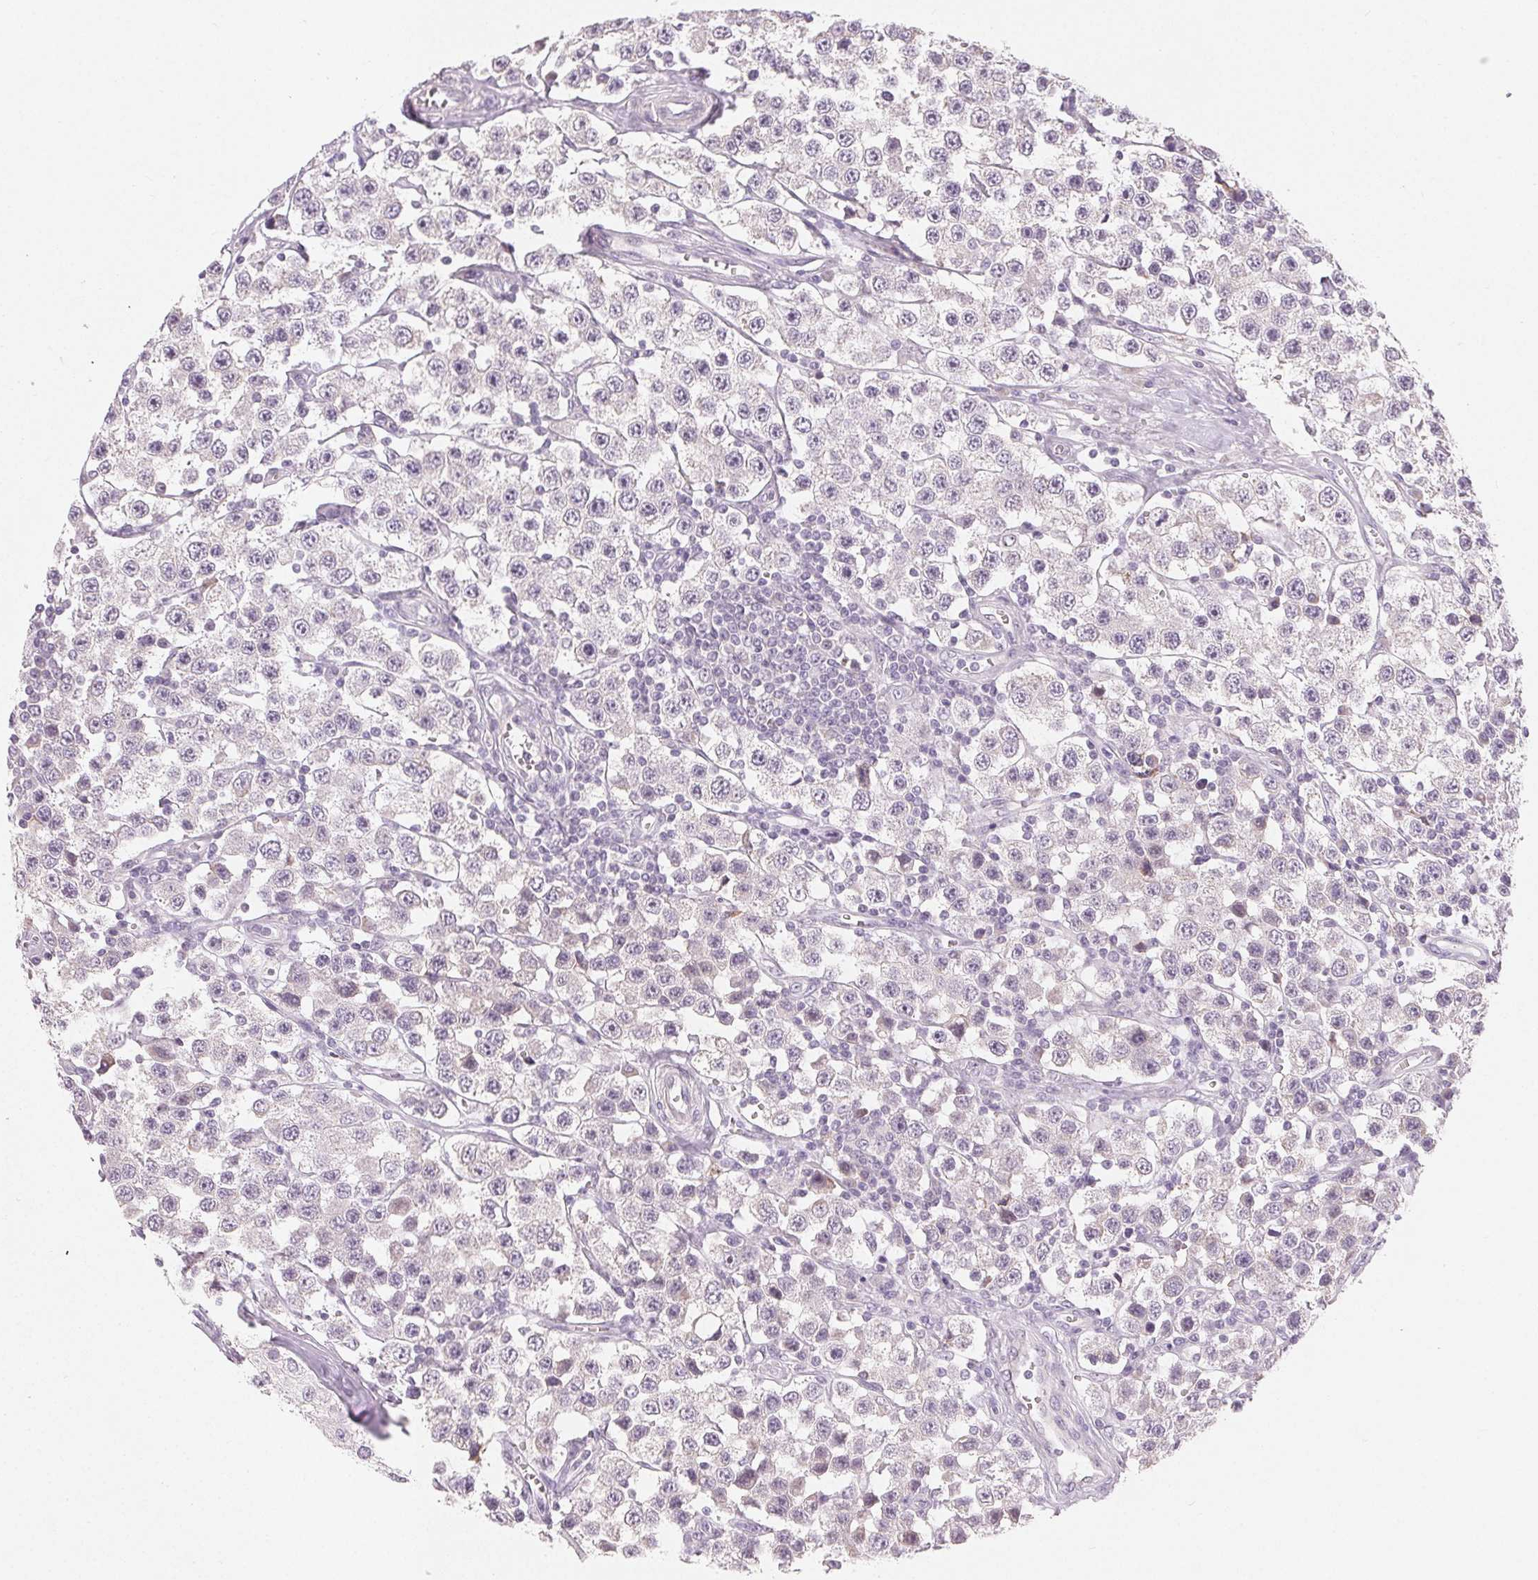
{"staining": {"intensity": "negative", "quantity": "none", "location": "none"}, "tissue": "testis cancer", "cell_type": "Tumor cells", "image_type": "cancer", "snomed": [{"axis": "morphology", "description": "Seminoma, NOS"}, {"axis": "topography", "description": "Testis"}], "caption": "Immunohistochemistry (IHC) photomicrograph of human seminoma (testis) stained for a protein (brown), which shows no positivity in tumor cells.", "gene": "MYBL1", "patient": {"sex": "male", "age": 34}}